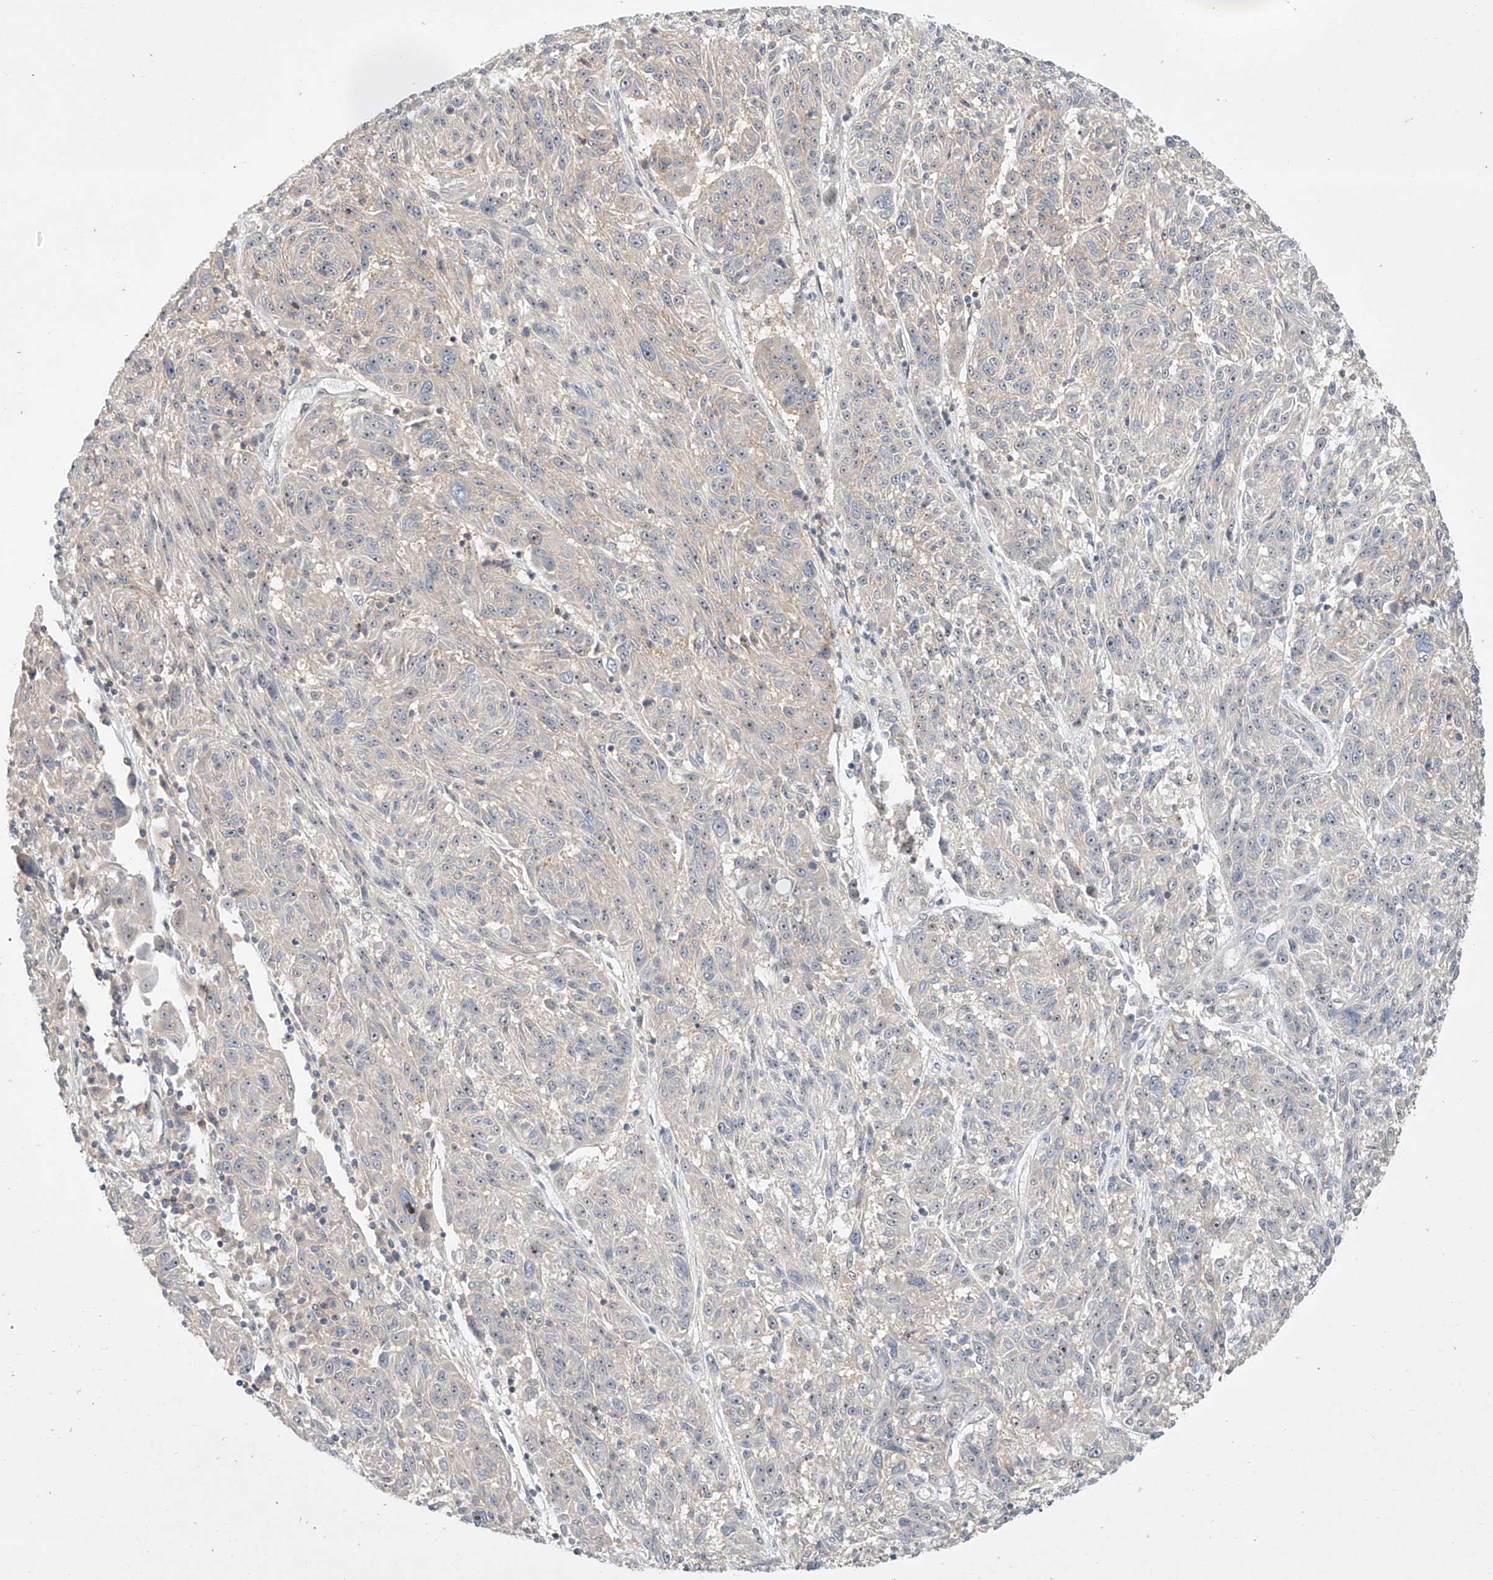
{"staining": {"intensity": "negative", "quantity": "none", "location": "none"}, "tissue": "melanoma", "cell_type": "Tumor cells", "image_type": "cancer", "snomed": [{"axis": "morphology", "description": "Malignant melanoma, NOS"}, {"axis": "topography", "description": "Skin"}], "caption": "A micrograph of malignant melanoma stained for a protein demonstrates no brown staining in tumor cells.", "gene": "TASP1", "patient": {"sex": "male", "age": 53}}